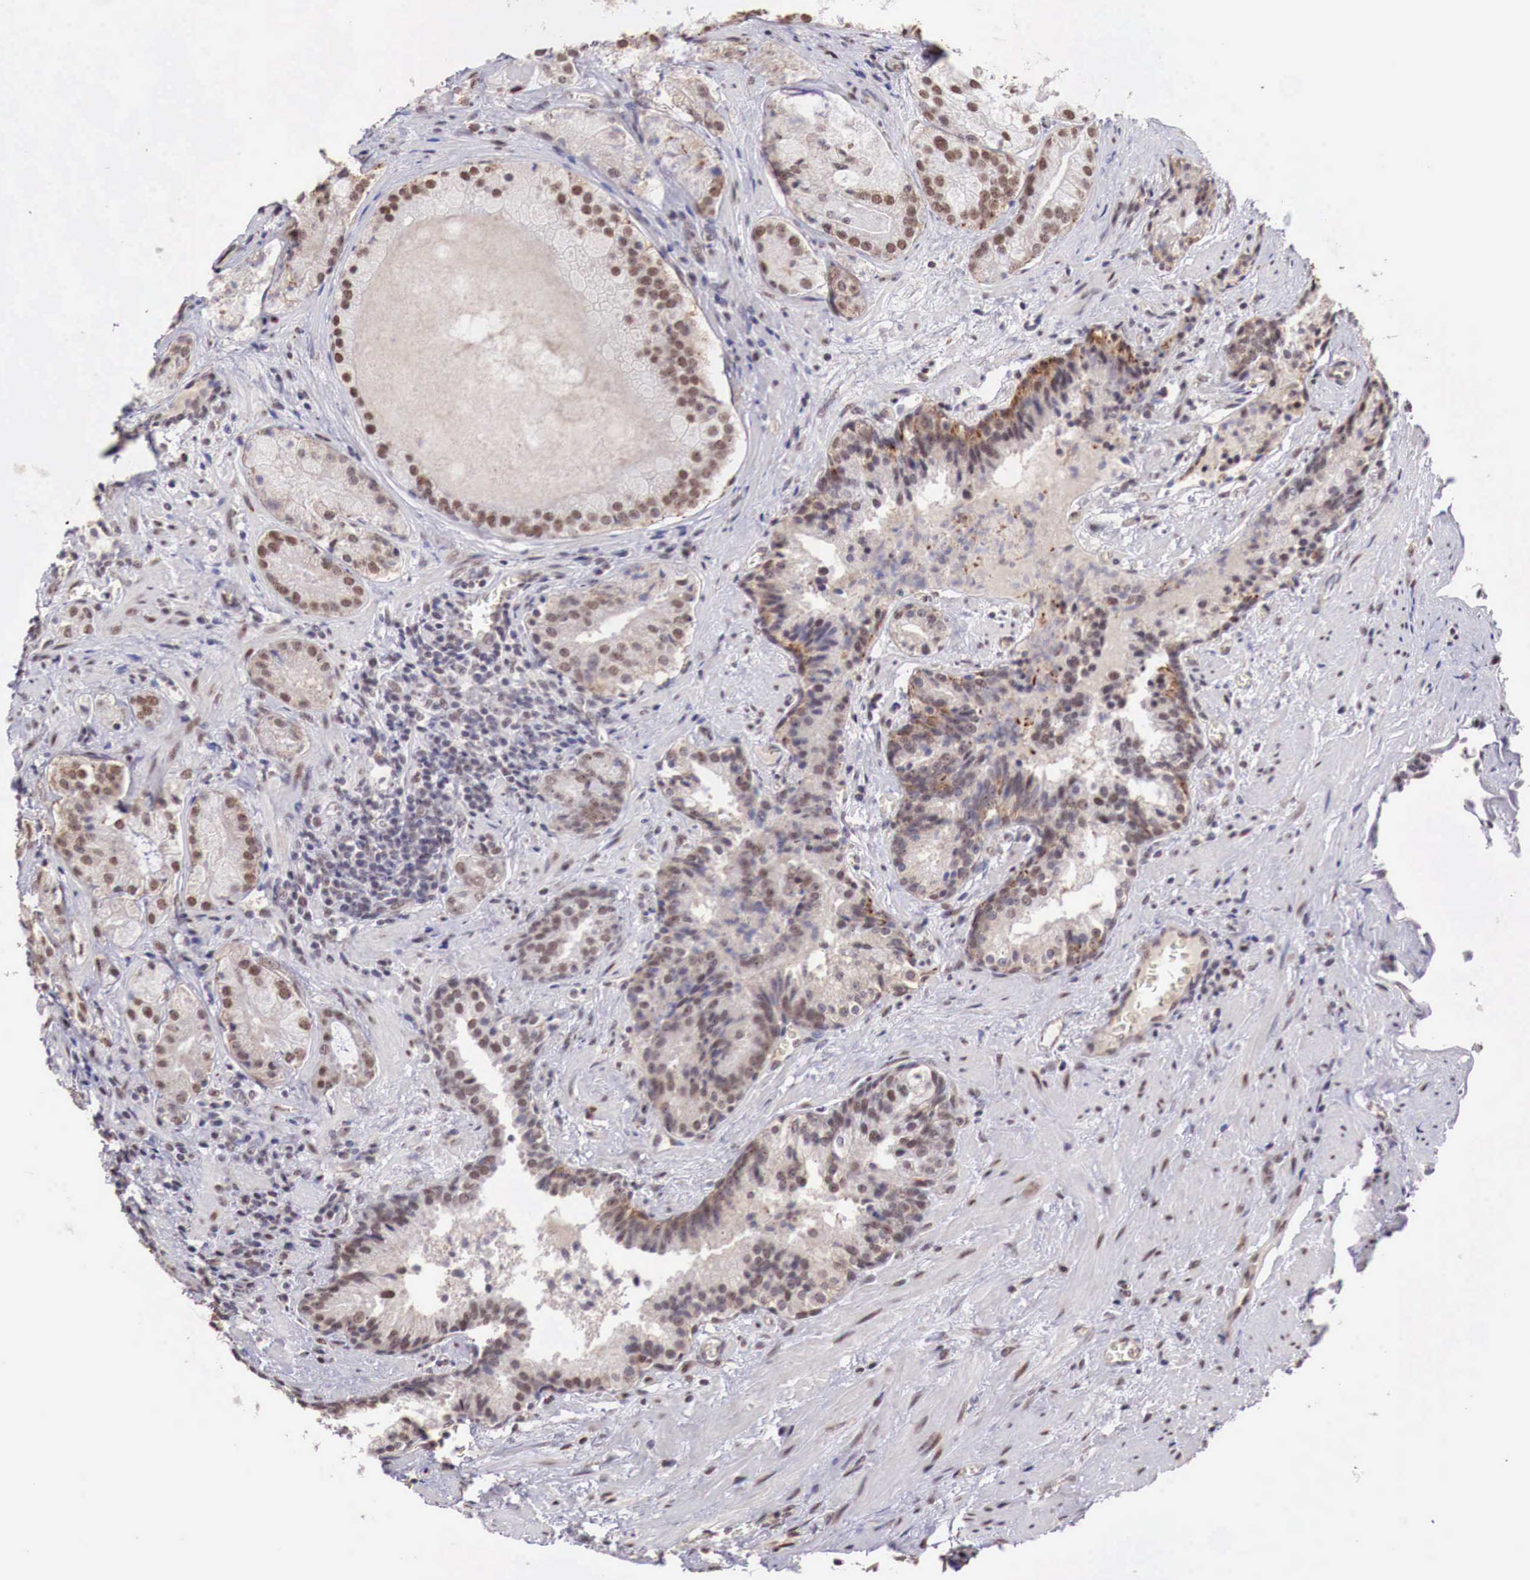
{"staining": {"intensity": "strong", "quantity": ">75%", "location": "cytoplasmic/membranous,nuclear"}, "tissue": "prostate cancer", "cell_type": "Tumor cells", "image_type": "cancer", "snomed": [{"axis": "morphology", "description": "Adenocarcinoma, Medium grade"}, {"axis": "topography", "description": "Prostate"}], "caption": "Protein analysis of prostate adenocarcinoma (medium-grade) tissue shows strong cytoplasmic/membranous and nuclear expression in approximately >75% of tumor cells.", "gene": "FOXP2", "patient": {"sex": "male", "age": 70}}